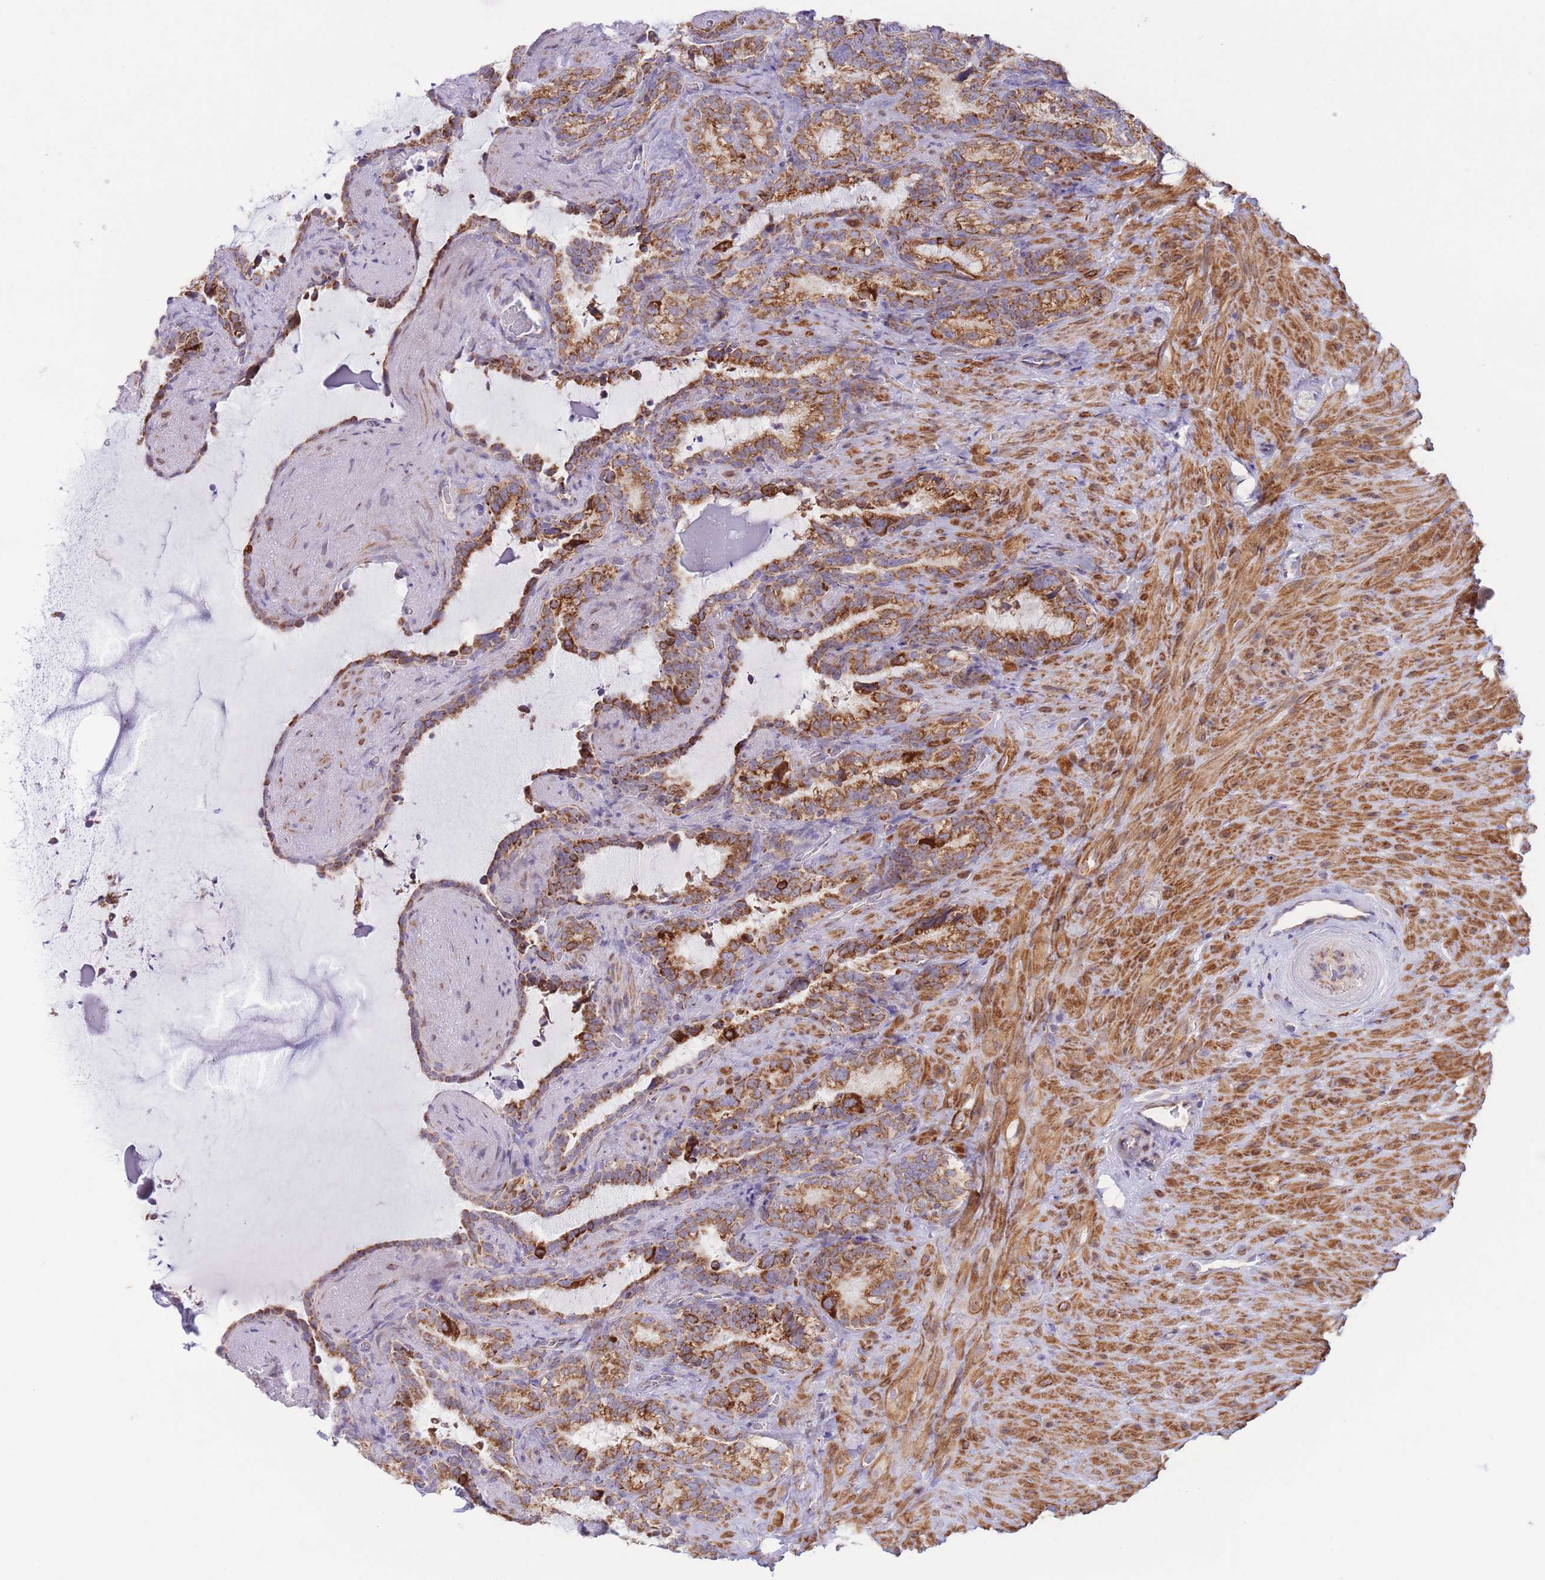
{"staining": {"intensity": "strong", "quantity": ">75%", "location": "cytoplasmic/membranous"}, "tissue": "seminal vesicle", "cell_type": "Glandular cells", "image_type": "normal", "snomed": [{"axis": "morphology", "description": "Normal tissue, NOS"}, {"axis": "topography", "description": "Prostate"}, {"axis": "topography", "description": "Seminal veicle"}], "caption": "Immunohistochemical staining of normal seminal vesicle demonstrates >75% levels of strong cytoplasmic/membranous protein expression in about >75% of glandular cells. (DAB (3,3'-diaminobenzidine) IHC with brightfield microscopy, high magnification).", "gene": "MPND", "patient": {"sex": "male", "age": 58}}